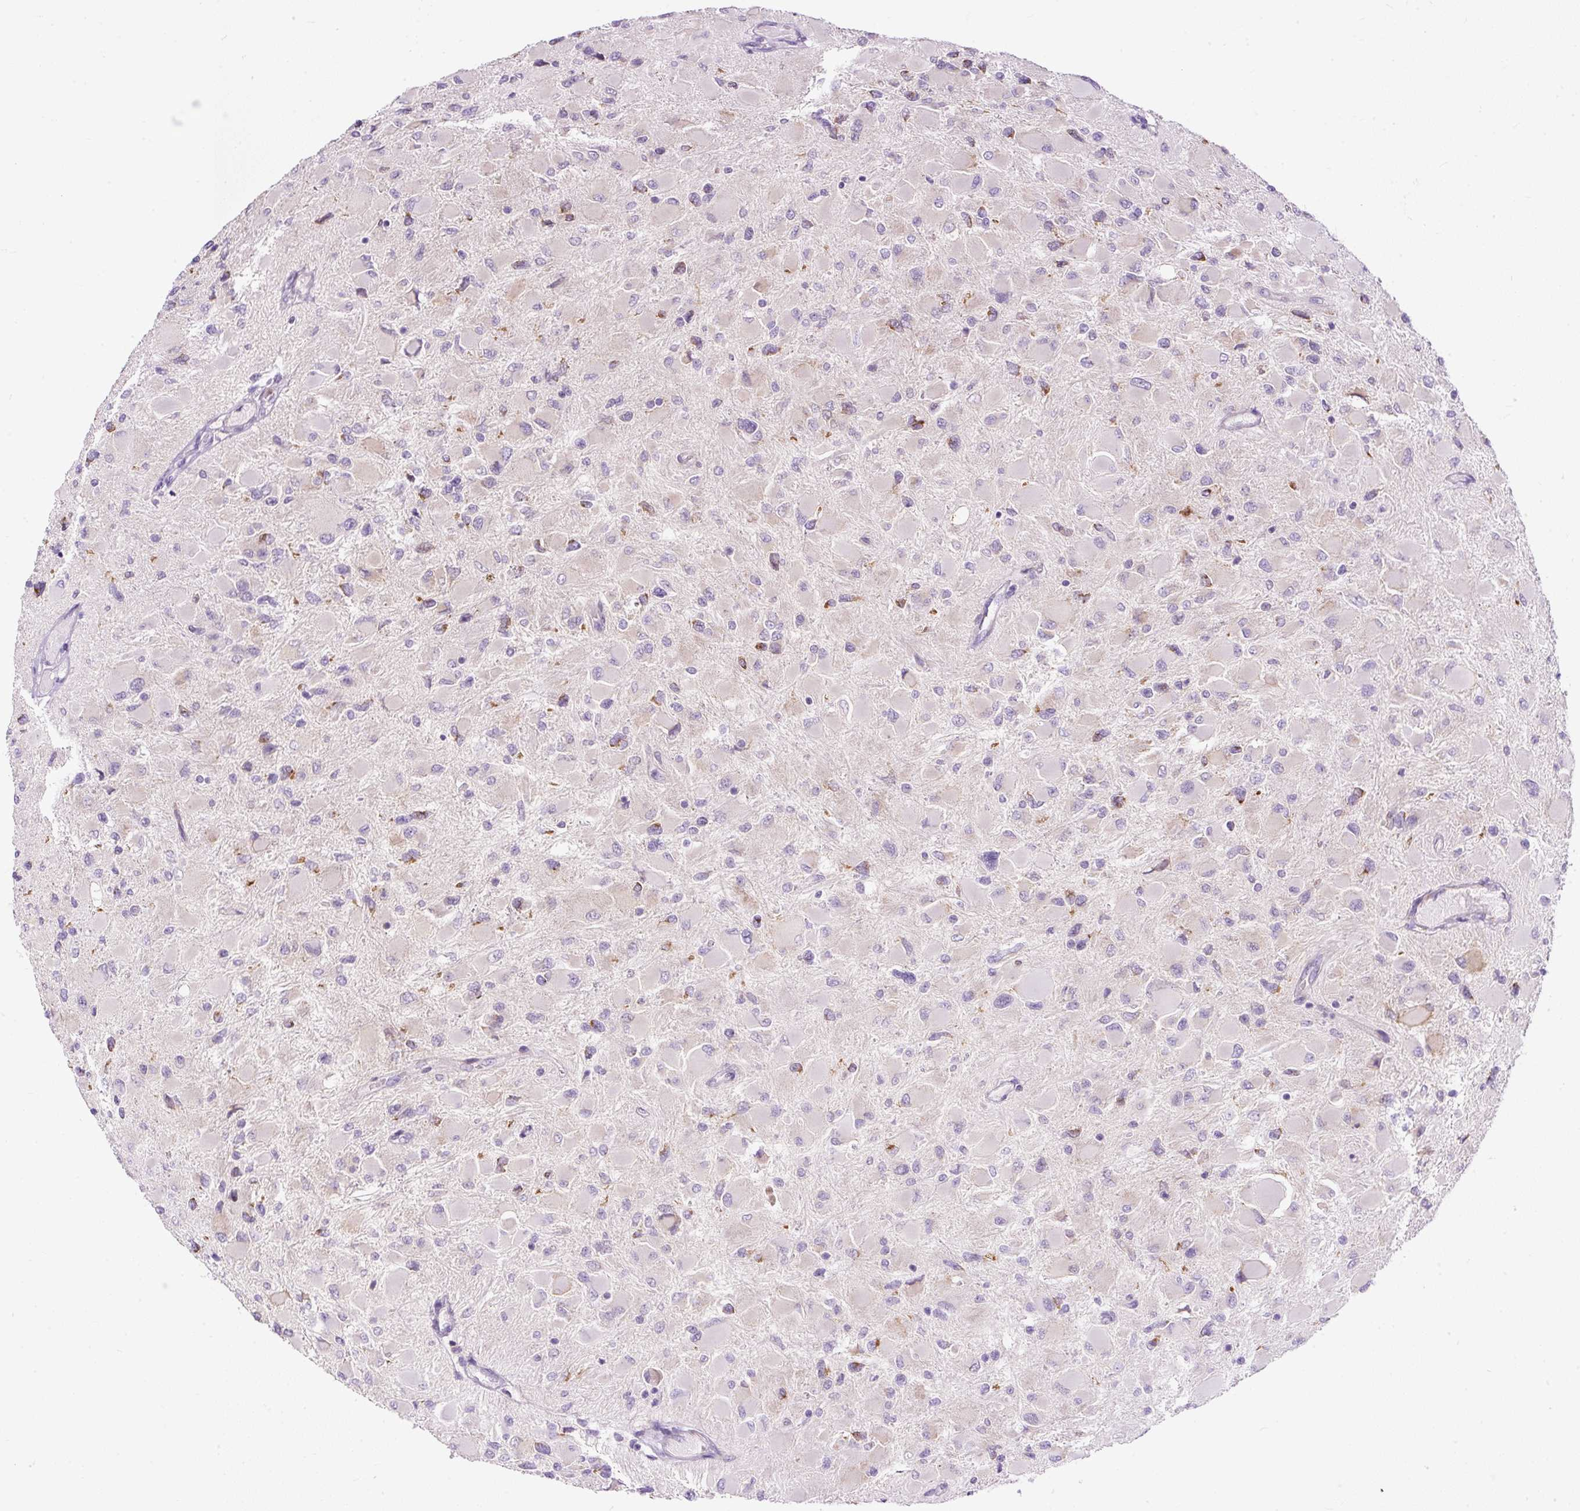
{"staining": {"intensity": "negative", "quantity": "none", "location": "none"}, "tissue": "glioma", "cell_type": "Tumor cells", "image_type": "cancer", "snomed": [{"axis": "morphology", "description": "Glioma, malignant, High grade"}, {"axis": "topography", "description": "Cerebral cortex"}], "caption": "Immunohistochemical staining of human glioma displays no significant expression in tumor cells.", "gene": "FMC1", "patient": {"sex": "female", "age": 36}}